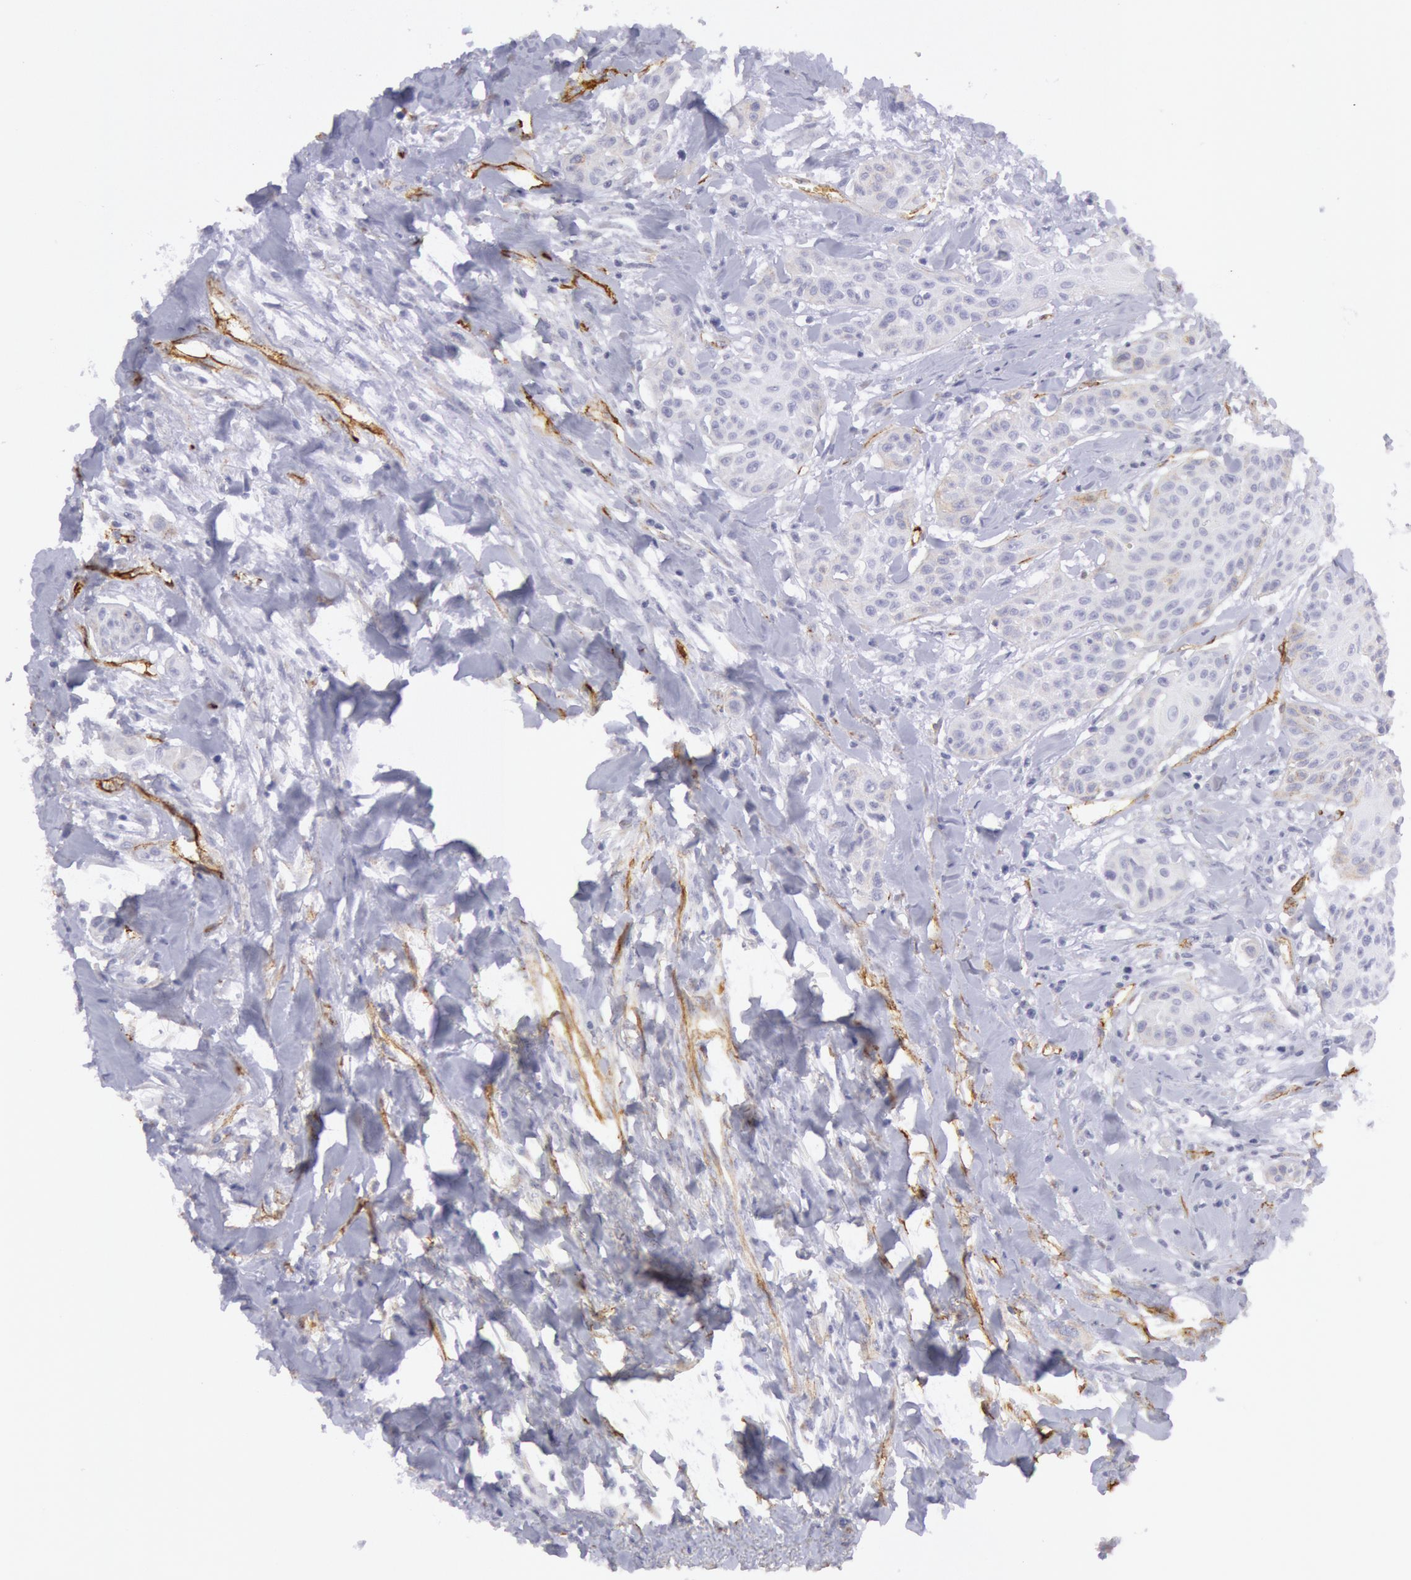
{"staining": {"intensity": "negative", "quantity": "none", "location": "none"}, "tissue": "head and neck cancer", "cell_type": "Tumor cells", "image_type": "cancer", "snomed": [{"axis": "morphology", "description": "Squamous cell carcinoma, NOS"}, {"axis": "morphology", "description": "Squamous cell carcinoma, metastatic, NOS"}, {"axis": "topography", "description": "Lymph node"}, {"axis": "topography", "description": "Salivary gland"}, {"axis": "topography", "description": "Head-Neck"}], "caption": "High magnification brightfield microscopy of head and neck cancer stained with DAB (3,3'-diaminobenzidine) (brown) and counterstained with hematoxylin (blue): tumor cells show no significant staining. (Stains: DAB (3,3'-diaminobenzidine) immunohistochemistry (IHC) with hematoxylin counter stain, Microscopy: brightfield microscopy at high magnification).", "gene": "CDH13", "patient": {"sex": "female", "age": 74}}